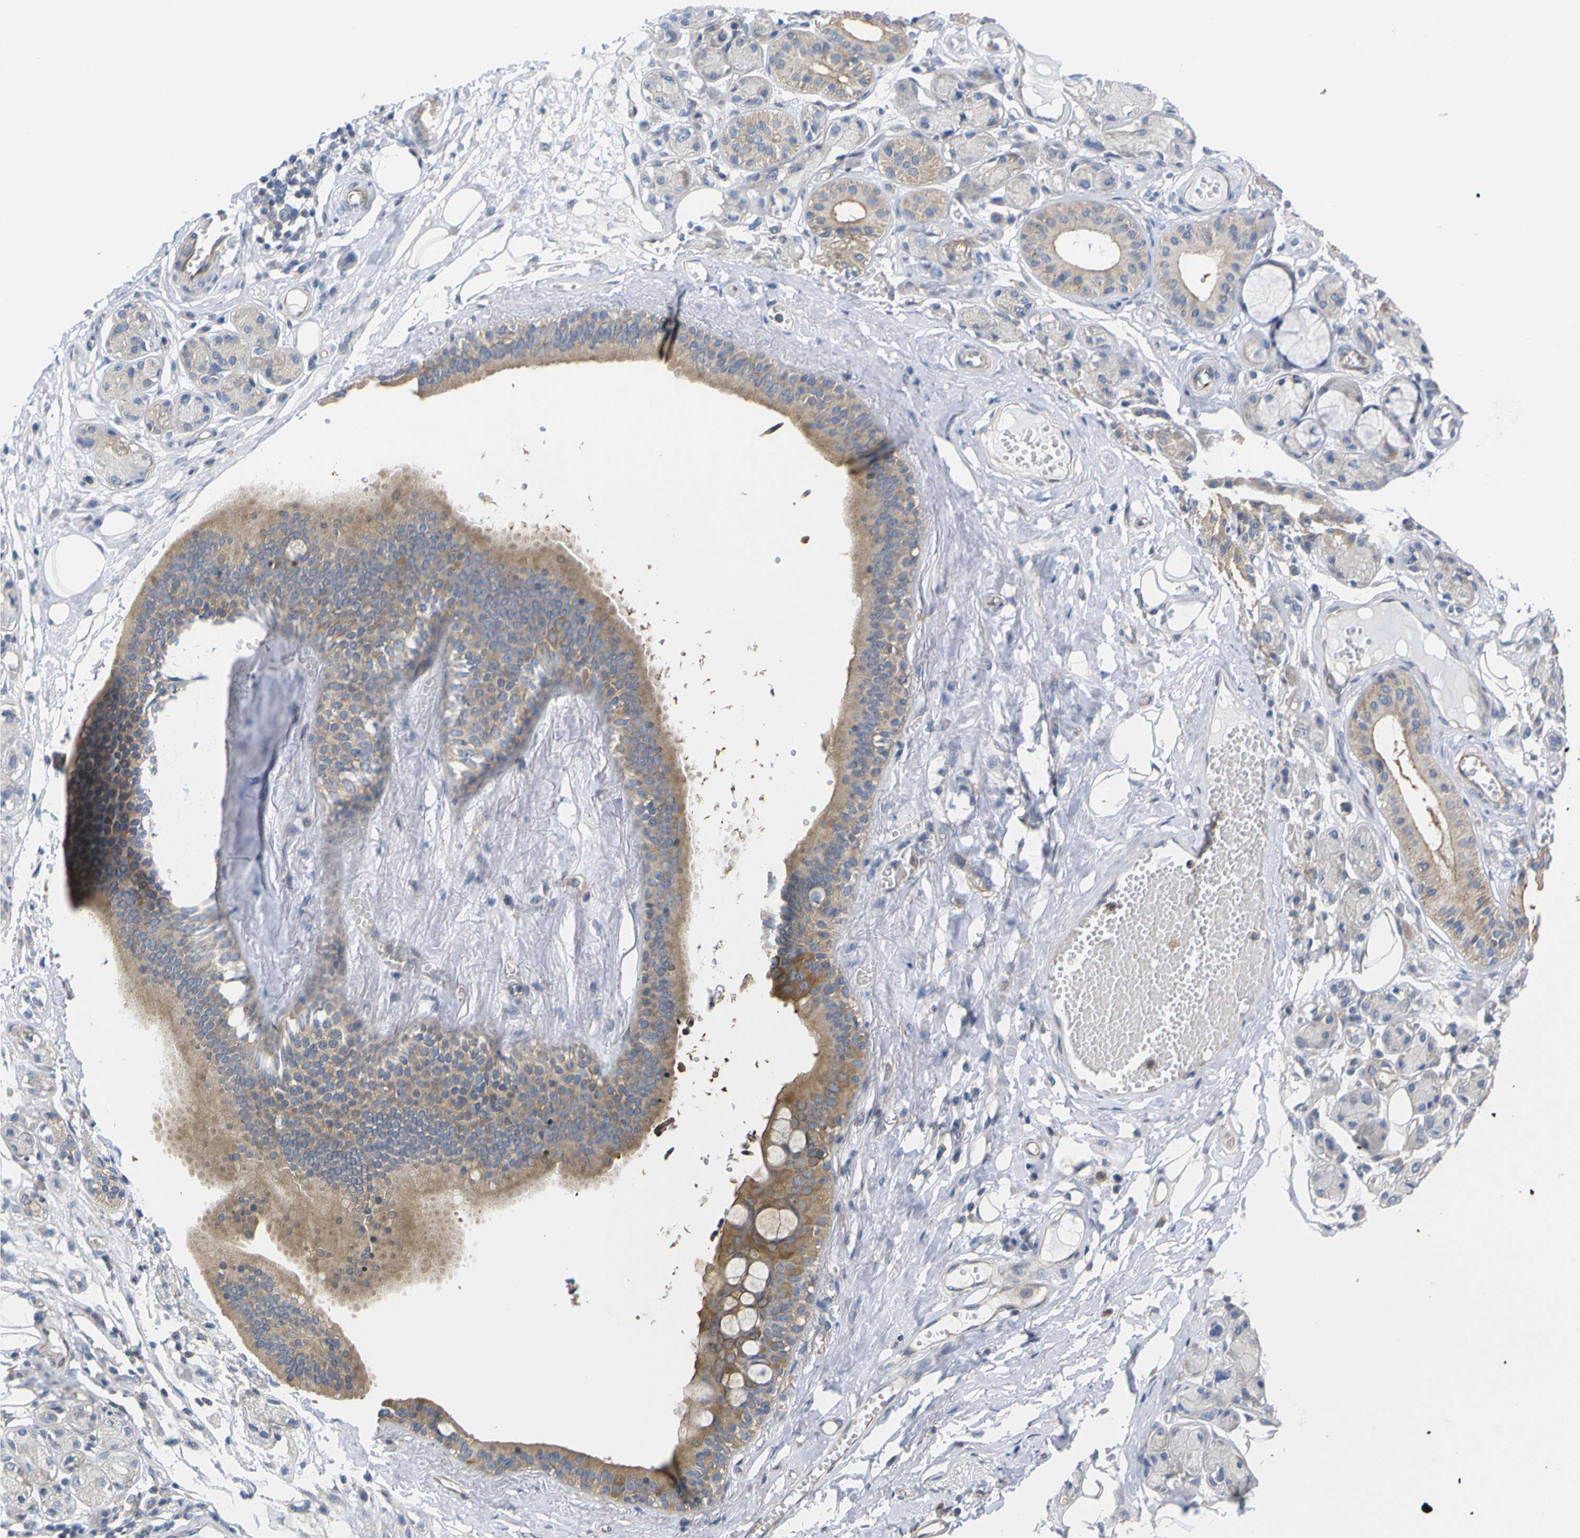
{"staining": {"intensity": "weak", "quantity": ">75%", "location": "cytoplasmic/membranous"}, "tissue": "adipose tissue", "cell_type": "Adipocytes", "image_type": "normal", "snomed": [{"axis": "morphology", "description": "Normal tissue, NOS"}, {"axis": "morphology", "description": "Inflammation, NOS"}, {"axis": "topography", "description": "Salivary gland"}, {"axis": "topography", "description": "Peripheral nerve tissue"}], "caption": "Weak cytoplasmic/membranous positivity for a protein is identified in approximately >75% of adipocytes of normal adipose tissue using IHC.", "gene": "USH1C", "patient": {"sex": "female", "age": 75}}